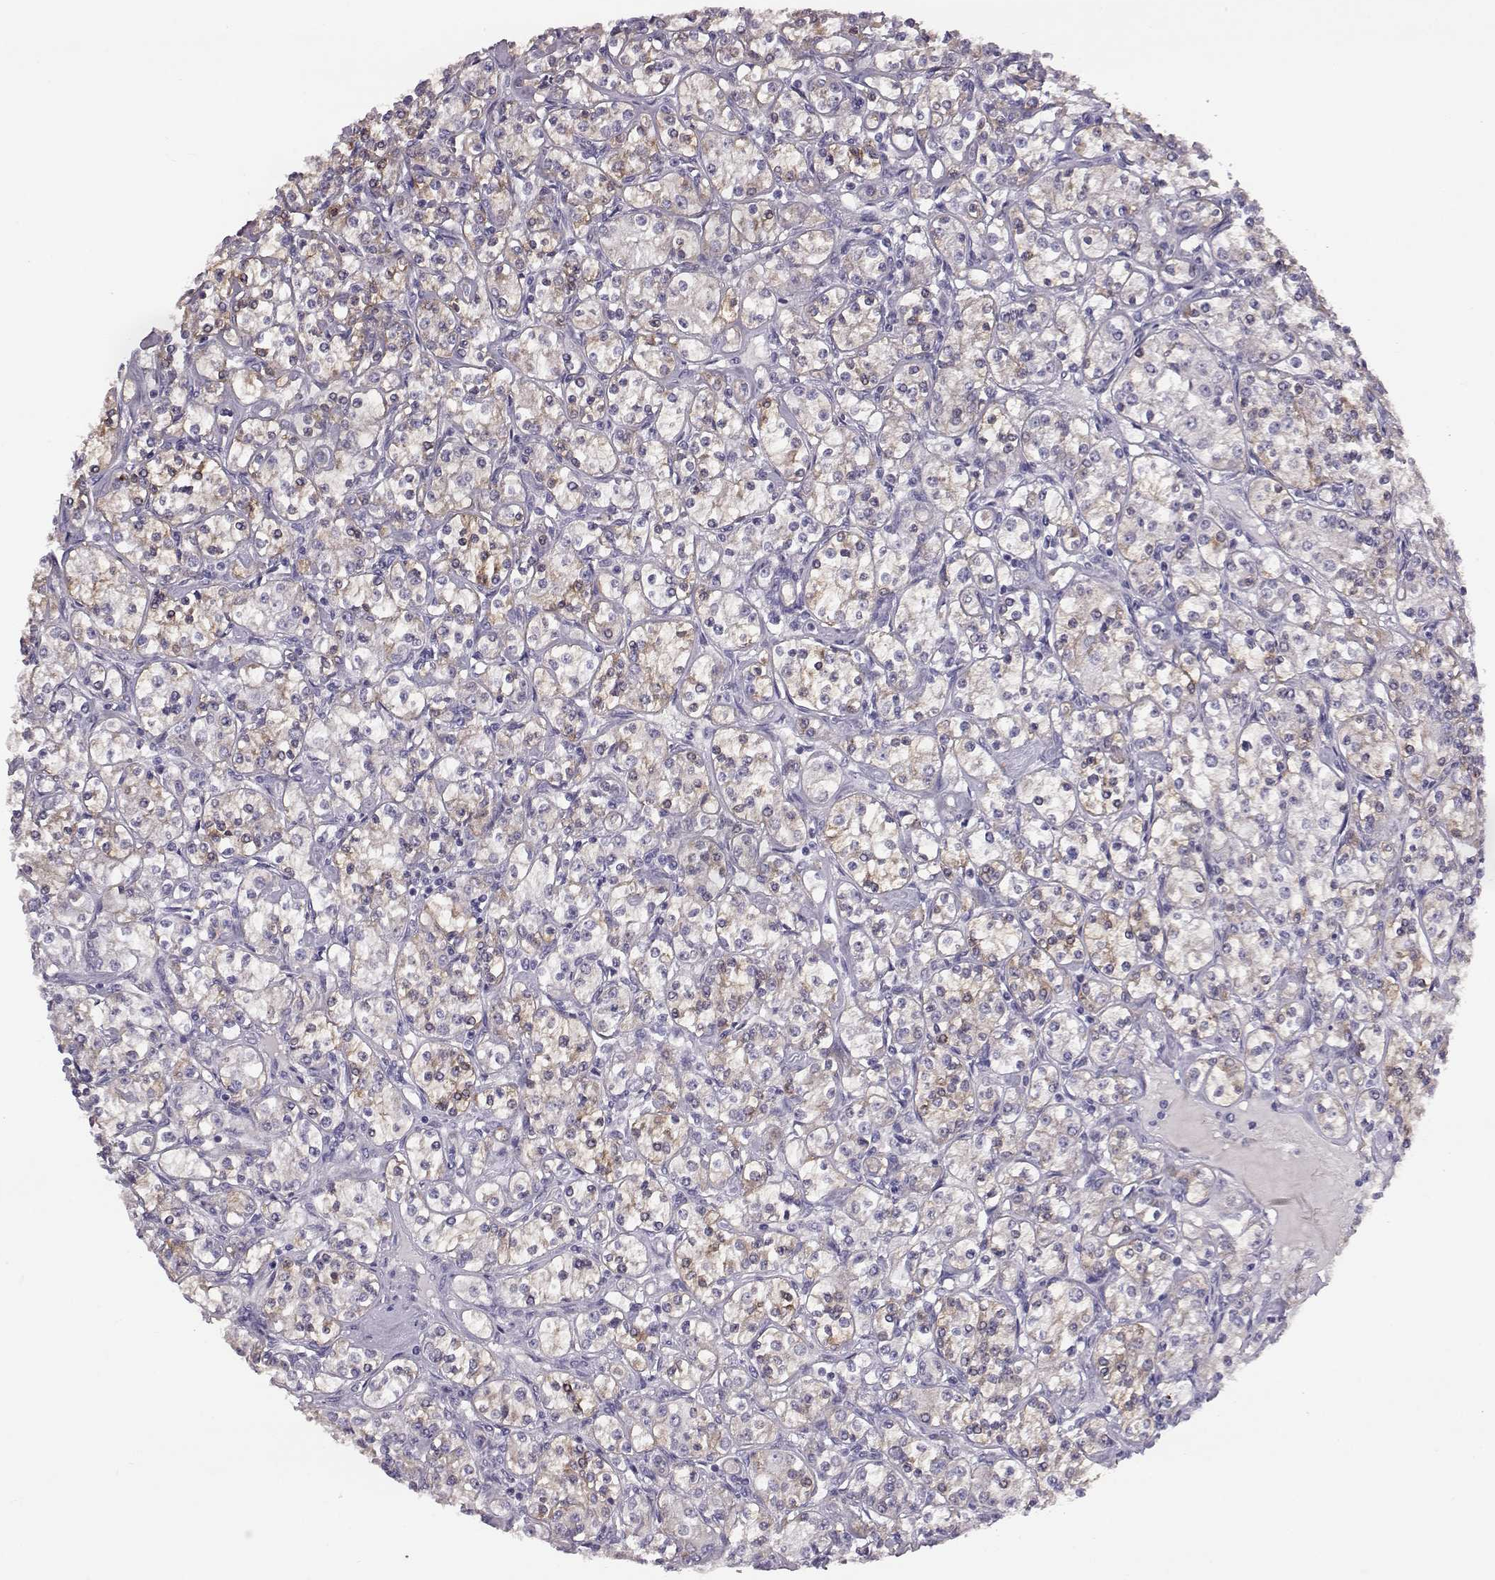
{"staining": {"intensity": "moderate", "quantity": ">75%", "location": "cytoplasmic/membranous"}, "tissue": "renal cancer", "cell_type": "Tumor cells", "image_type": "cancer", "snomed": [{"axis": "morphology", "description": "Adenocarcinoma, NOS"}, {"axis": "topography", "description": "Kidney"}], "caption": "Protein staining of renal adenocarcinoma tissue shows moderate cytoplasmic/membranous positivity in approximately >75% of tumor cells.", "gene": "ADGRG5", "patient": {"sex": "male", "age": 77}}